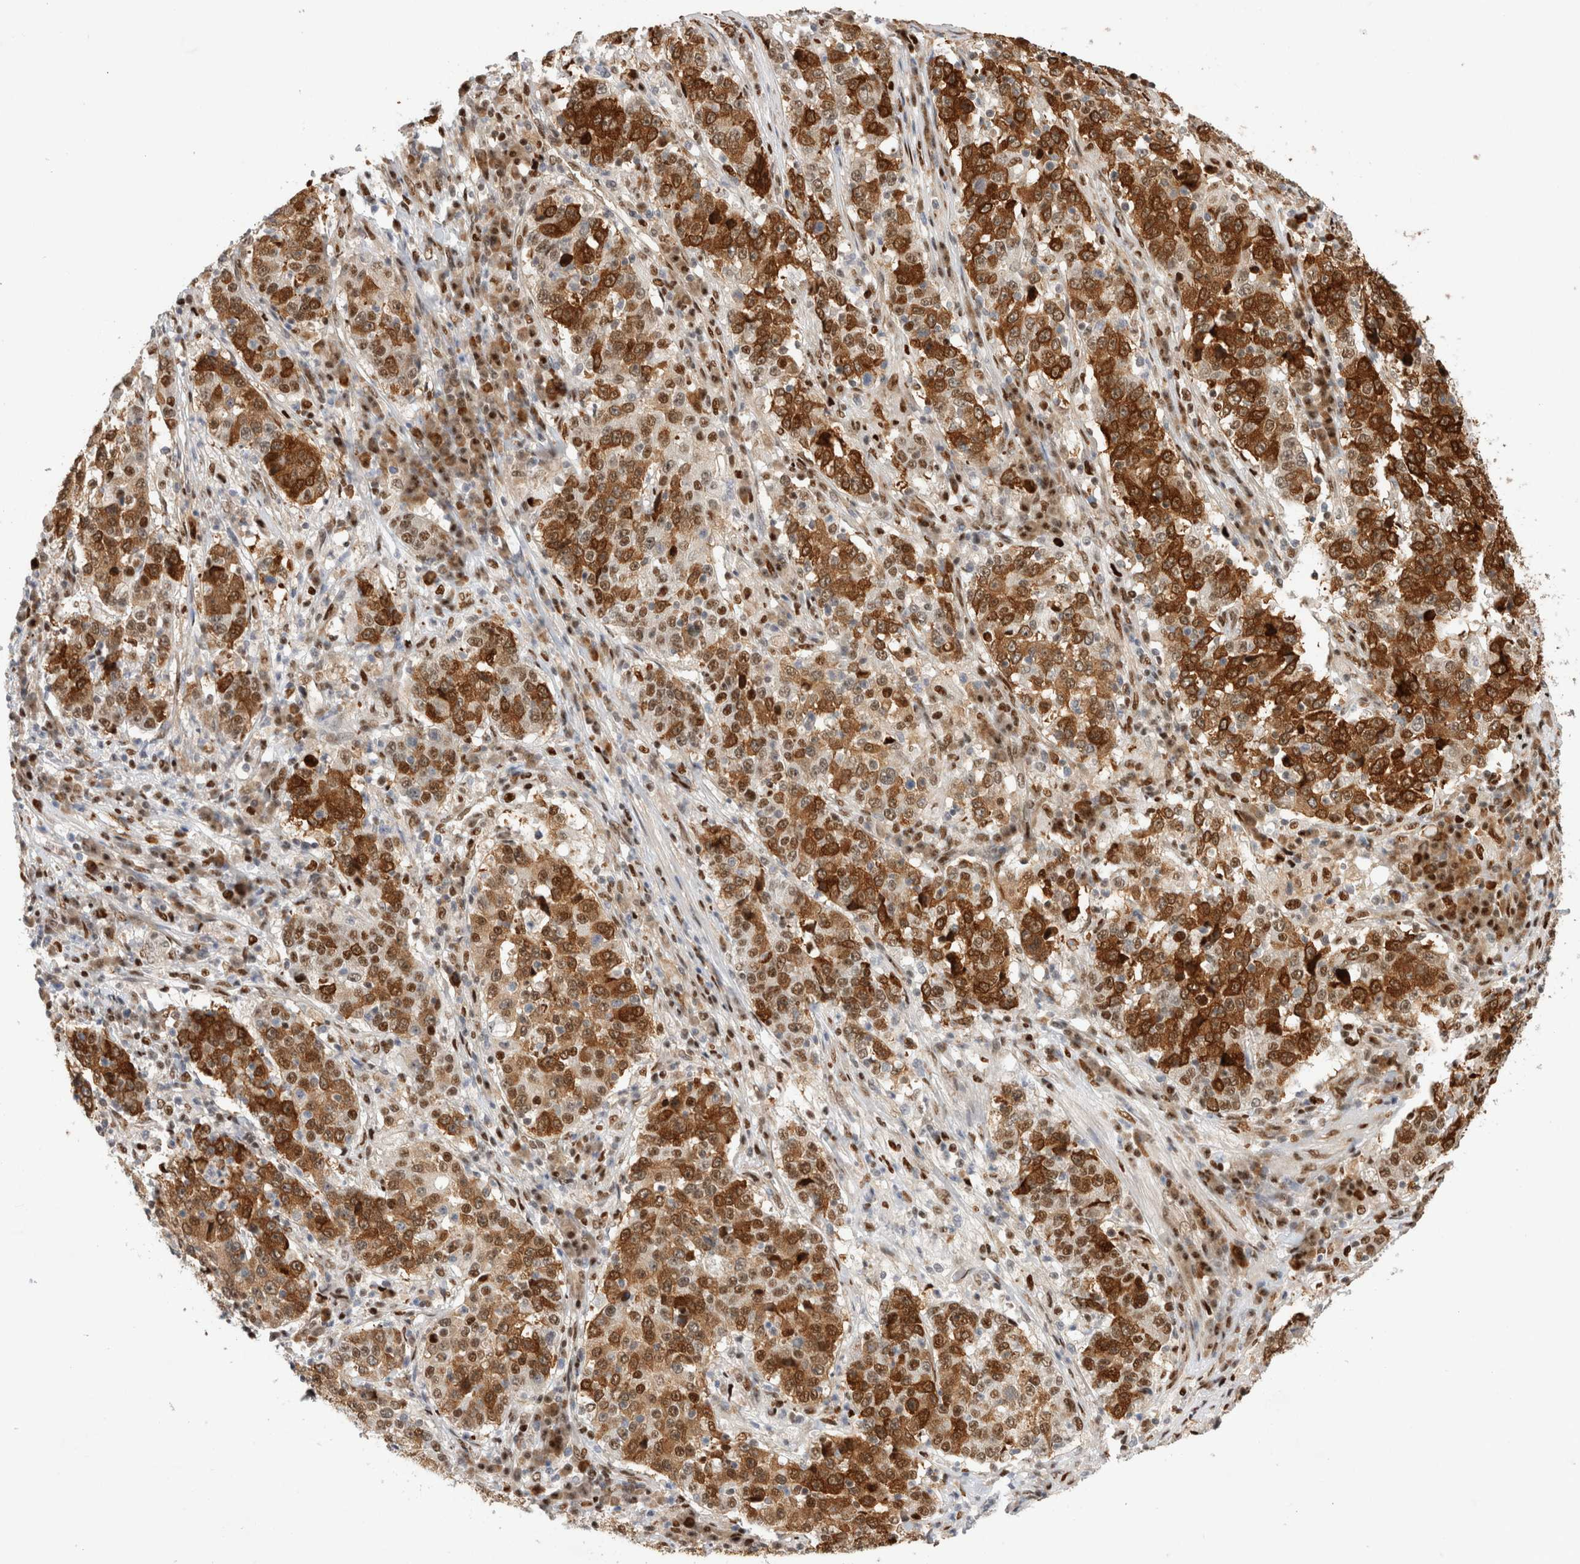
{"staining": {"intensity": "strong", "quantity": ">75%", "location": "cytoplasmic/membranous,nuclear"}, "tissue": "stomach cancer", "cell_type": "Tumor cells", "image_type": "cancer", "snomed": [{"axis": "morphology", "description": "Adenocarcinoma, NOS"}, {"axis": "topography", "description": "Stomach"}], "caption": "Immunohistochemical staining of stomach adenocarcinoma demonstrates strong cytoplasmic/membranous and nuclear protein expression in approximately >75% of tumor cells.", "gene": "TCF4", "patient": {"sex": "male", "age": 59}}